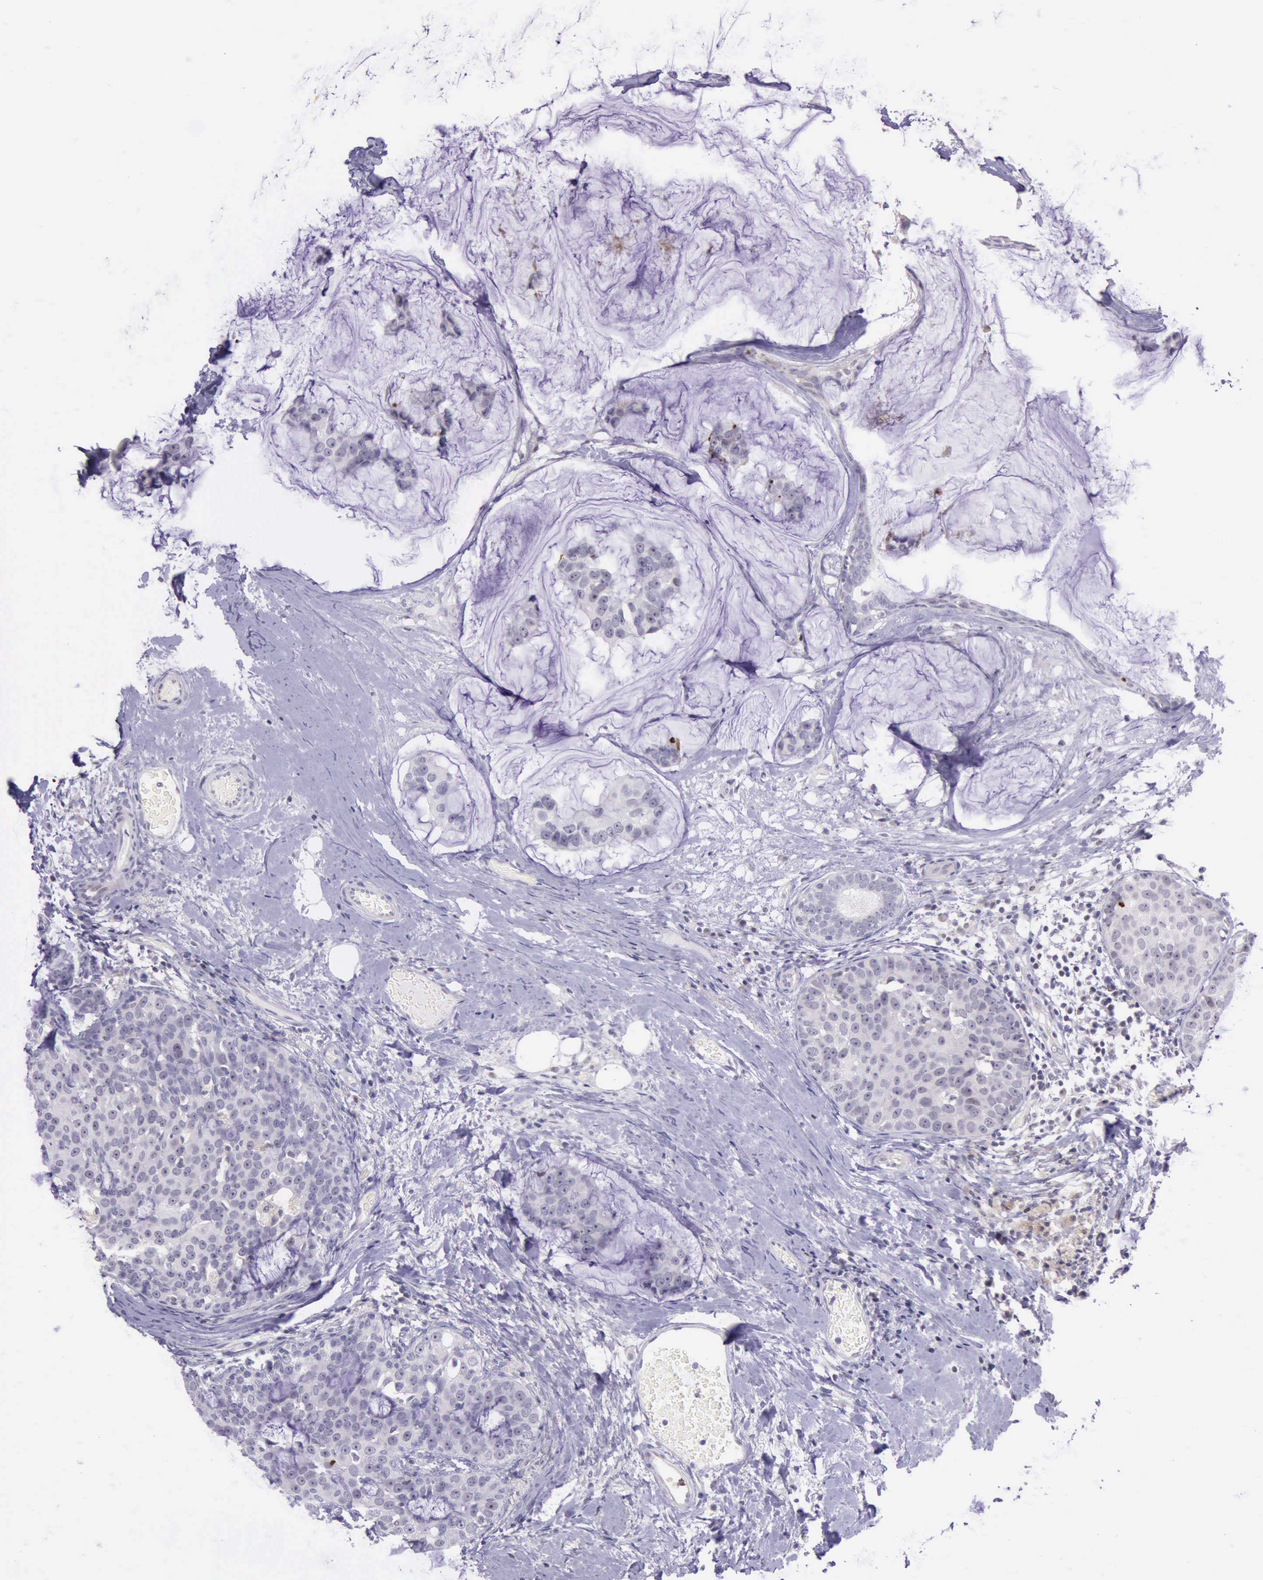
{"staining": {"intensity": "negative", "quantity": "none", "location": "none"}, "tissue": "breast cancer", "cell_type": "Tumor cells", "image_type": "cancer", "snomed": [{"axis": "morphology", "description": "Normal tissue, NOS"}, {"axis": "morphology", "description": "Duct carcinoma"}, {"axis": "topography", "description": "Breast"}], "caption": "This is an immunohistochemistry photomicrograph of intraductal carcinoma (breast). There is no staining in tumor cells.", "gene": "PARP1", "patient": {"sex": "female", "age": 50}}